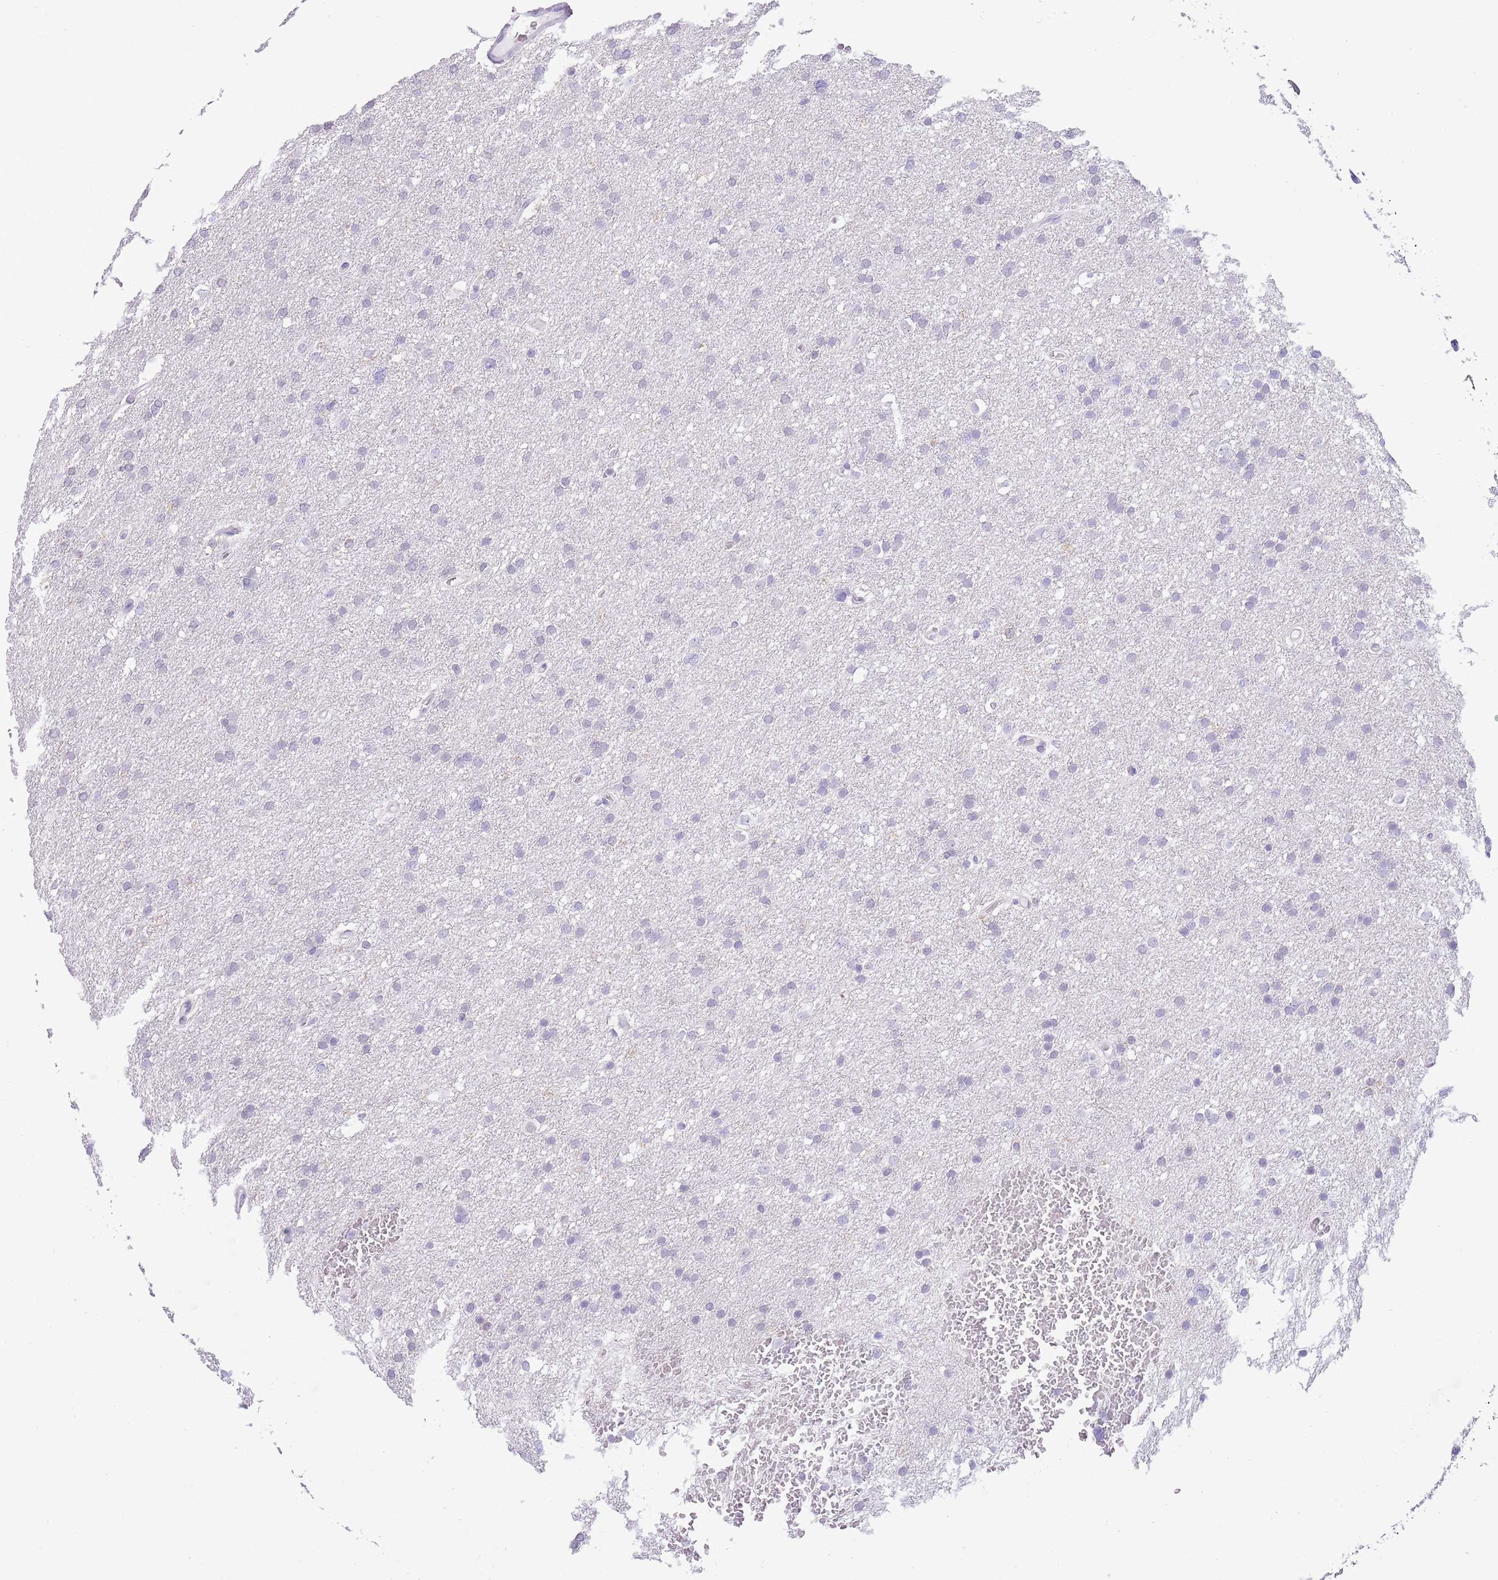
{"staining": {"intensity": "negative", "quantity": "none", "location": "none"}, "tissue": "glioma", "cell_type": "Tumor cells", "image_type": "cancer", "snomed": [{"axis": "morphology", "description": "Glioma, malignant, High grade"}, {"axis": "topography", "description": "Cerebral cortex"}], "caption": "Tumor cells are negative for protein expression in human malignant high-grade glioma.", "gene": "PPP1R17", "patient": {"sex": "female", "age": 36}}